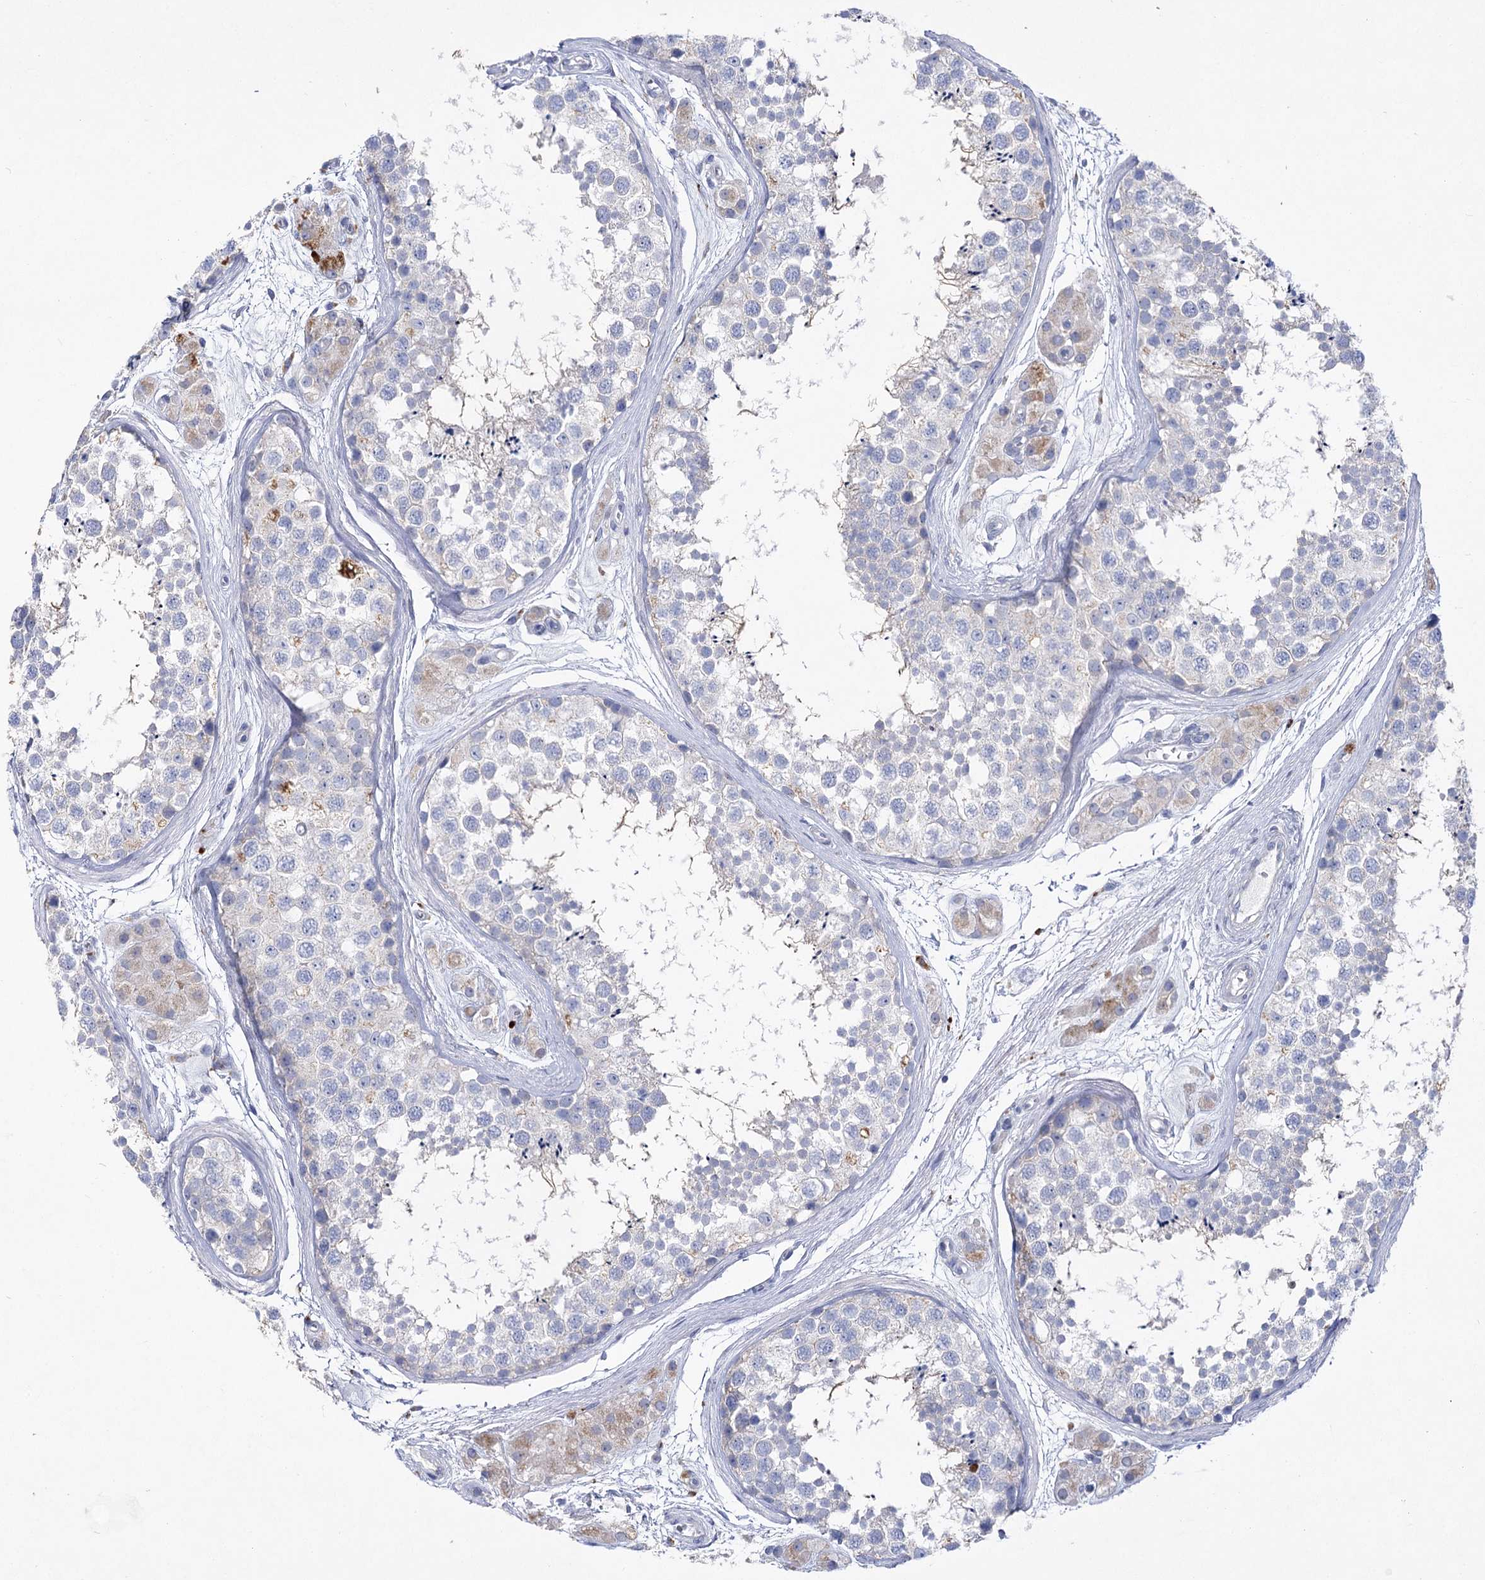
{"staining": {"intensity": "moderate", "quantity": "<25%", "location": "cytoplasmic/membranous"}, "tissue": "testis", "cell_type": "Cells in seminiferous ducts", "image_type": "normal", "snomed": [{"axis": "morphology", "description": "Normal tissue, NOS"}, {"axis": "topography", "description": "Testis"}], "caption": "Cells in seminiferous ducts reveal low levels of moderate cytoplasmic/membranous staining in about <25% of cells in normal human testis.", "gene": "LRRC14B", "patient": {"sex": "male", "age": 56}}